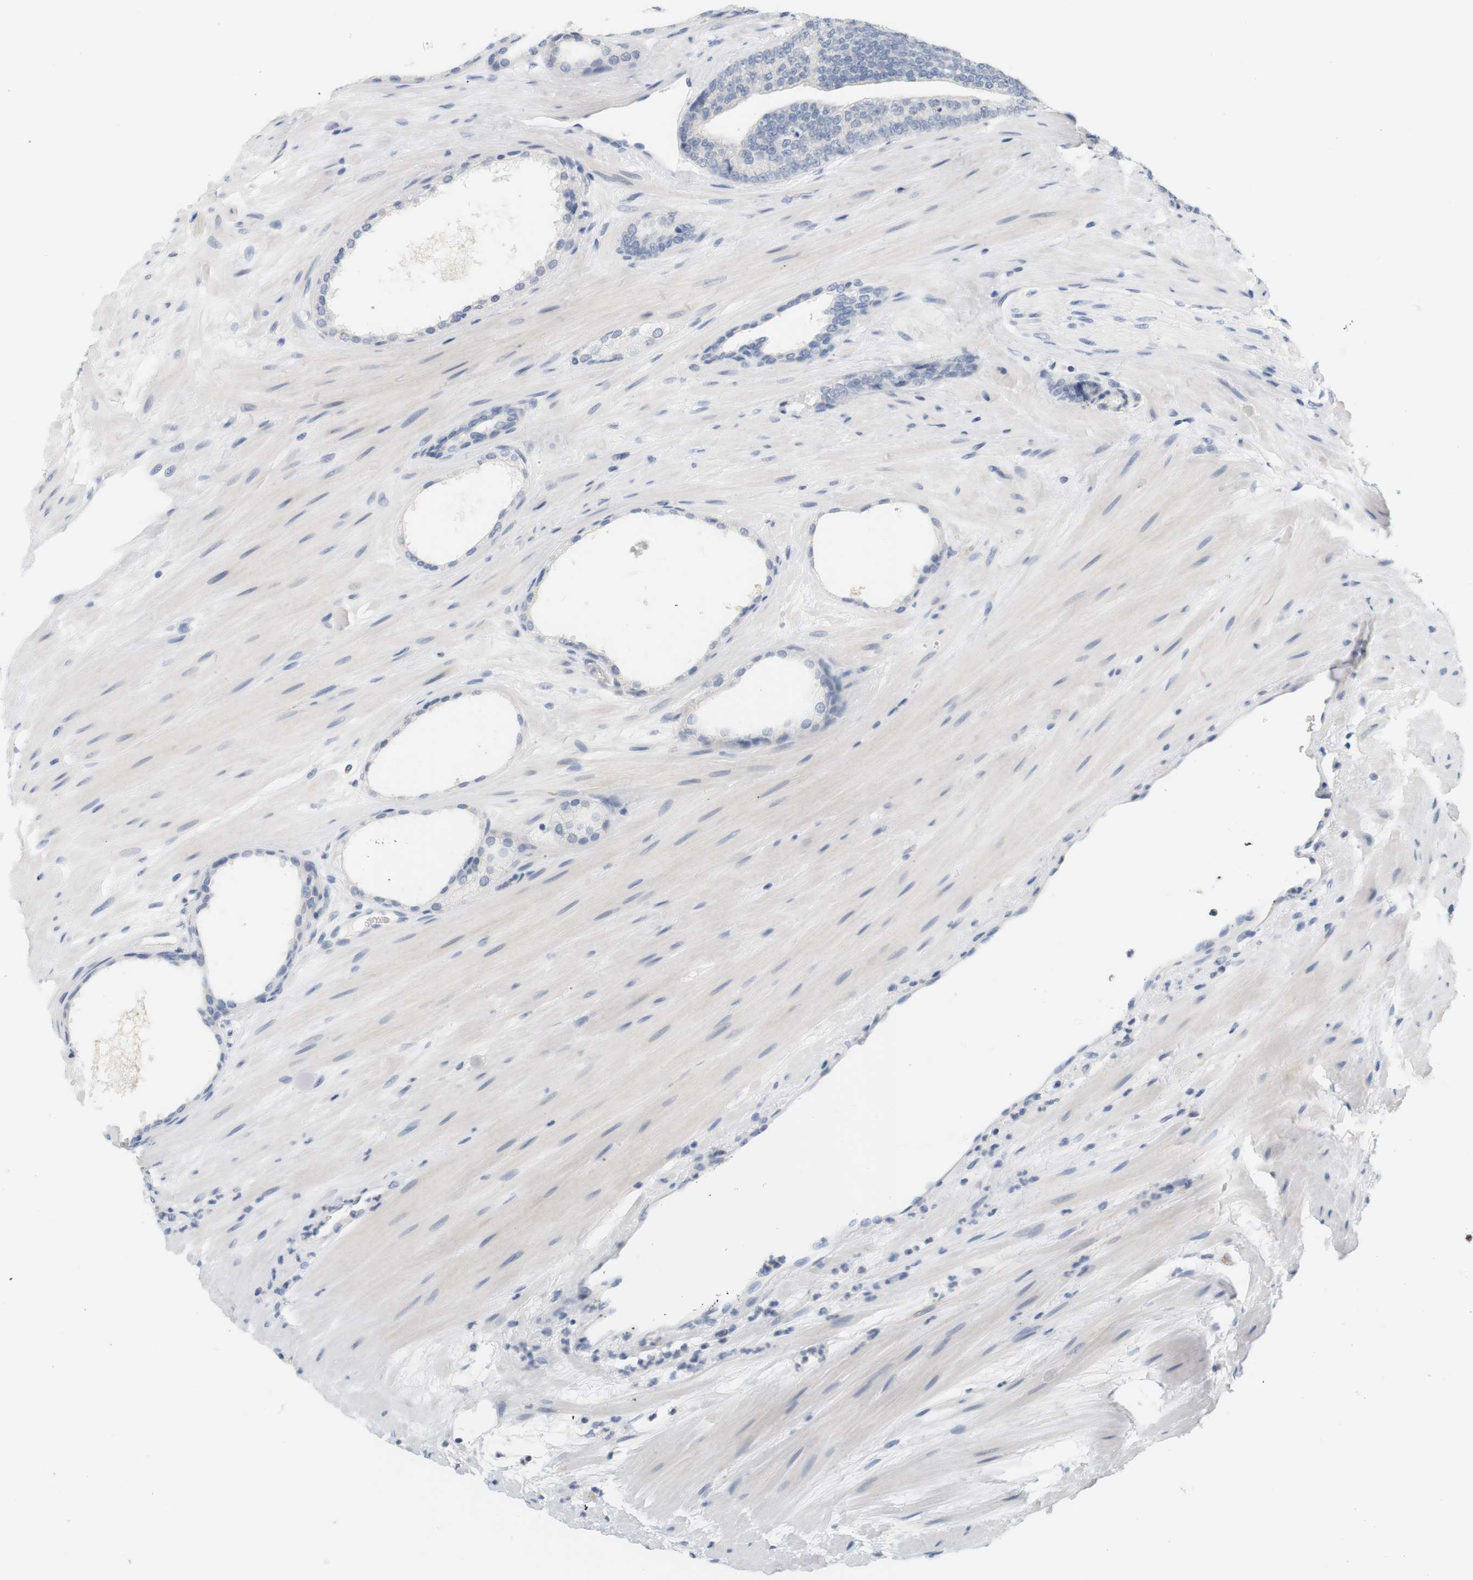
{"staining": {"intensity": "negative", "quantity": "none", "location": "none"}, "tissue": "prostate cancer", "cell_type": "Tumor cells", "image_type": "cancer", "snomed": [{"axis": "morphology", "description": "Adenocarcinoma, High grade"}, {"axis": "topography", "description": "Prostate"}], "caption": "This is a image of immunohistochemistry staining of prostate high-grade adenocarcinoma, which shows no staining in tumor cells.", "gene": "OPRM1", "patient": {"sex": "male", "age": 61}}